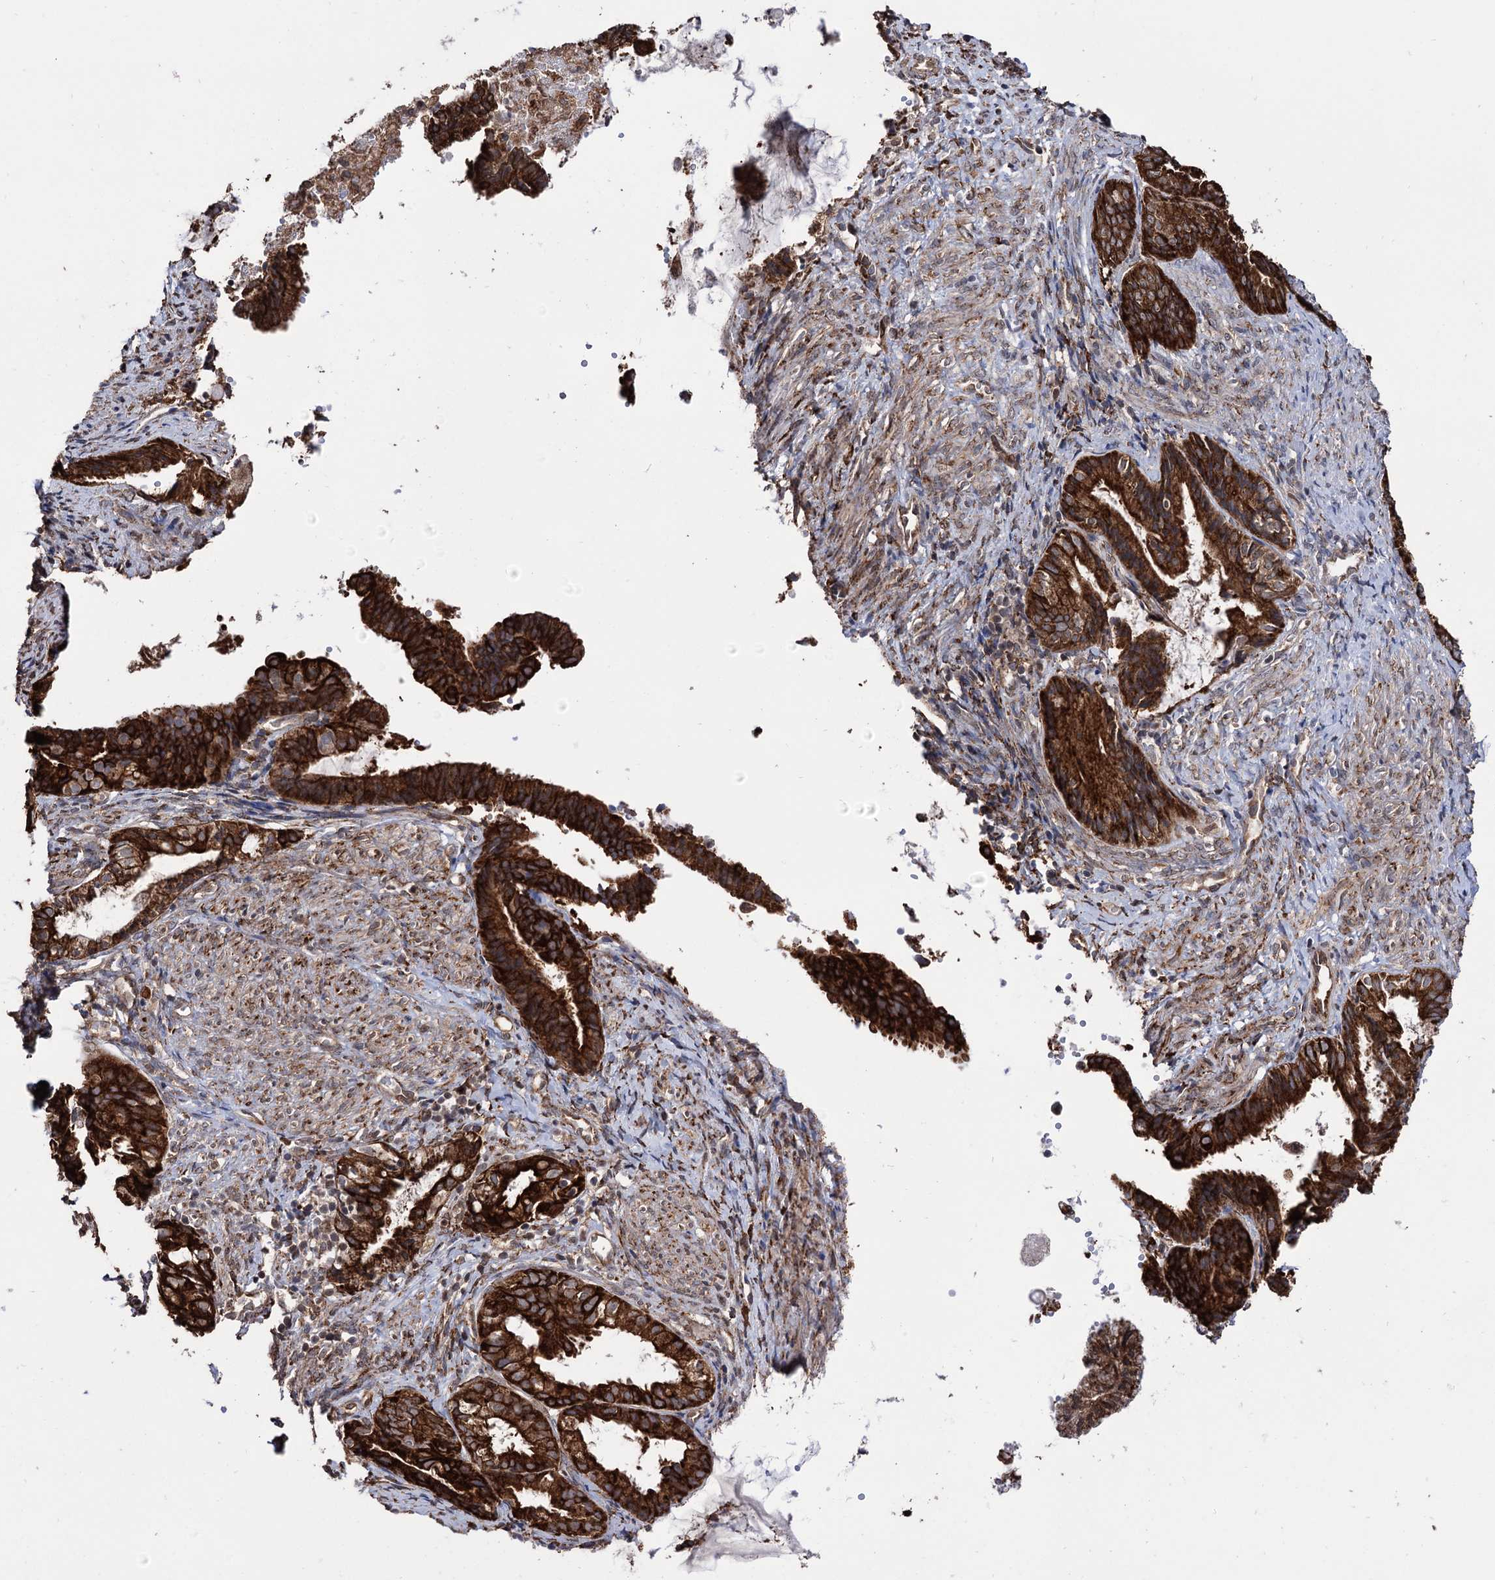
{"staining": {"intensity": "strong", "quantity": ">75%", "location": "cytoplasmic/membranous"}, "tissue": "endometrial cancer", "cell_type": "Tumor cells", "image_type": "cancer", "snomed": [{"axis": "morphology", "description": "Adenocarcinoma, NOS"}, {"axis": "topography", "description": "Endometrium"}], "caption": "Adenocarcinoma (endometrial) stained with immunohistochemistry (IHC) shows strong cytoplasmic/membranous staining in about >75% of tumor cells.", "gene": "CDAN1", "patient": {"sex": "female", "age": 86}}